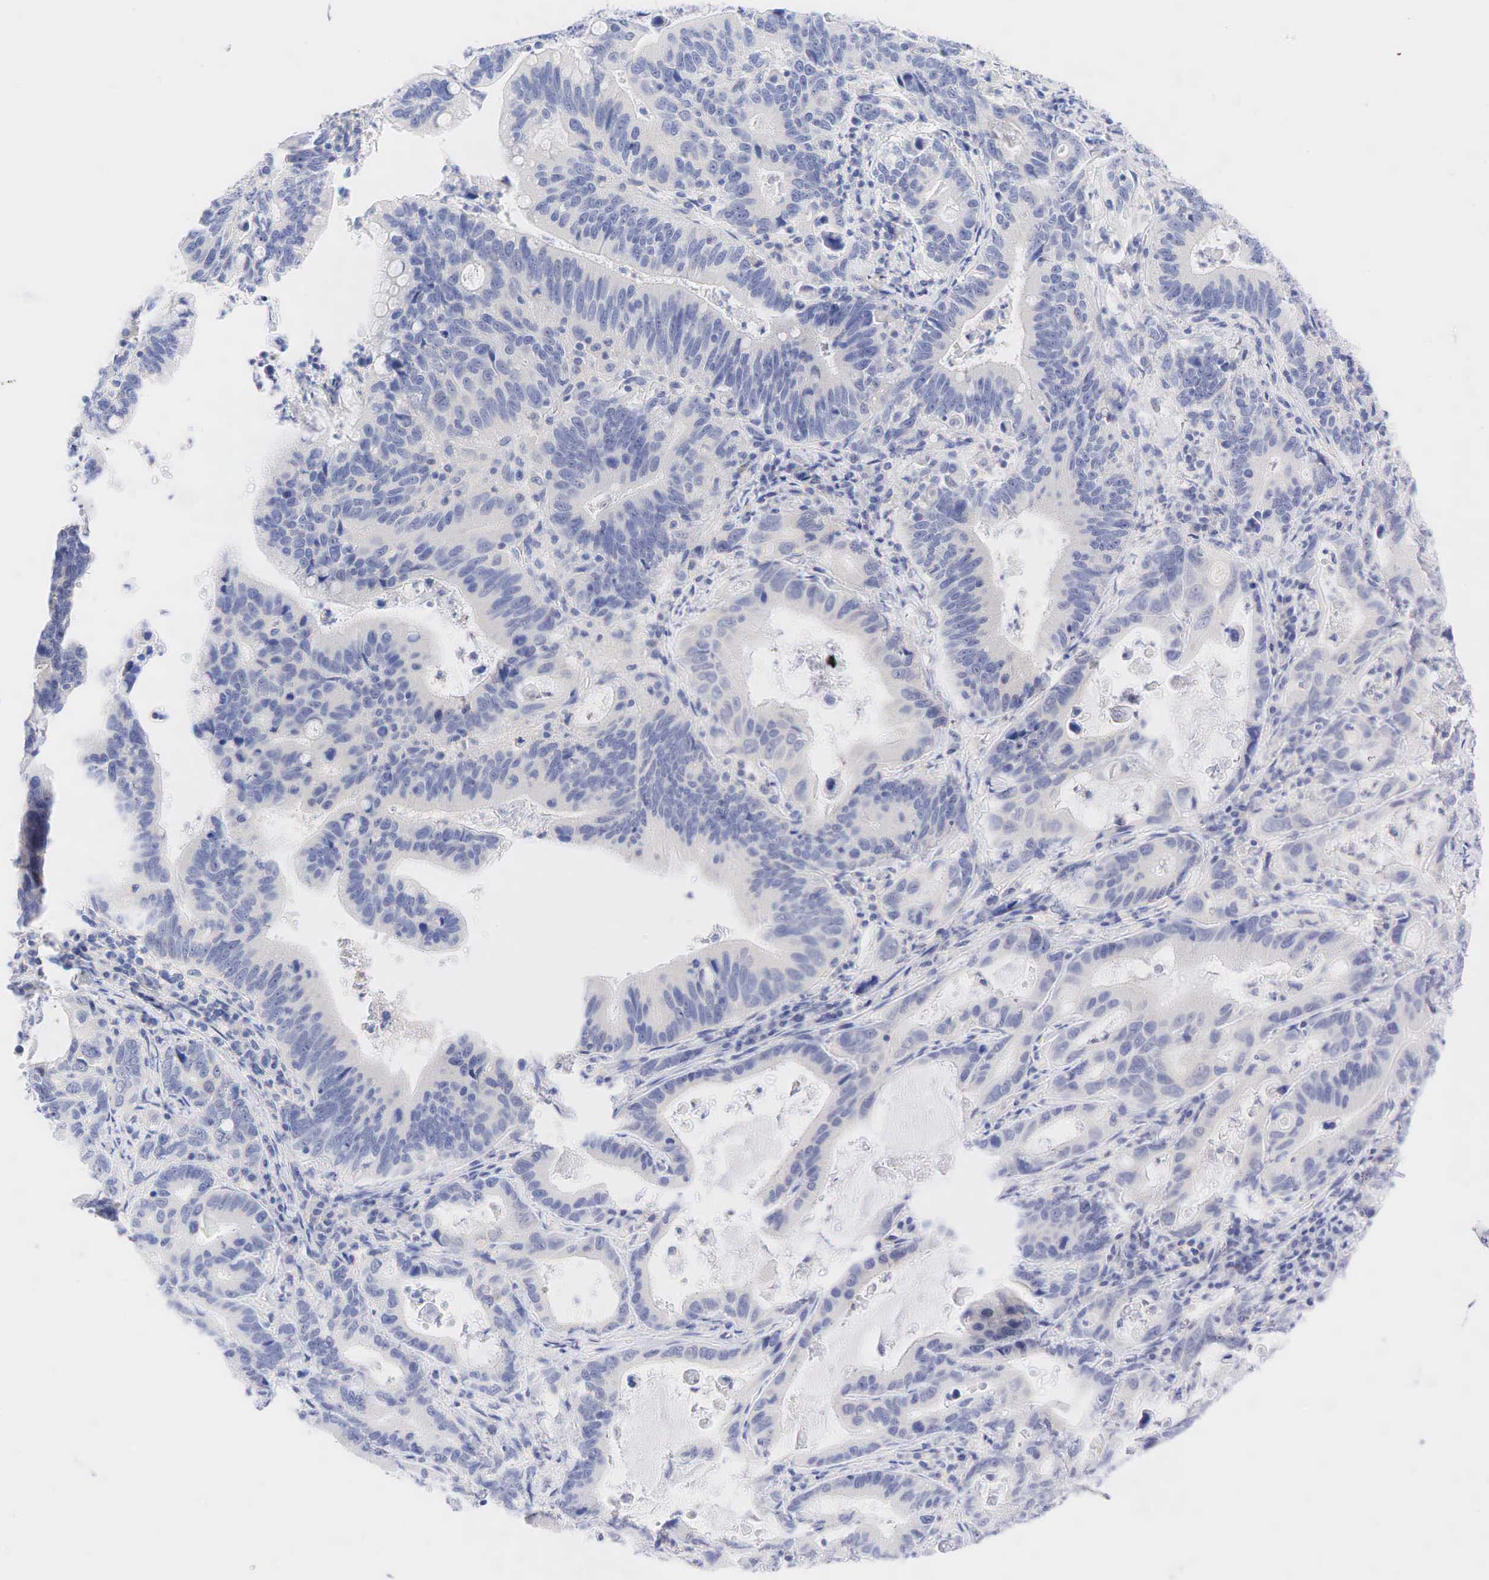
{"staining": {"intensity": "negative", "quantity": "none", "location": "none"}, "tissue": "stomach cancer", "cell_type": "Tumor cells", "image_type": "cancer", "snomed": [{"axis": "morphology", "description": "Adenocarcinoma, NOS"}, {"axis": "topography", "description": "Stomach, upper"}], "caption": "The histopathology image reveals no staining of tumor cells in stomach cancer (adenocarcinoma).", "gene": "AR", "patient": {"sex": "male", "age": 63}}